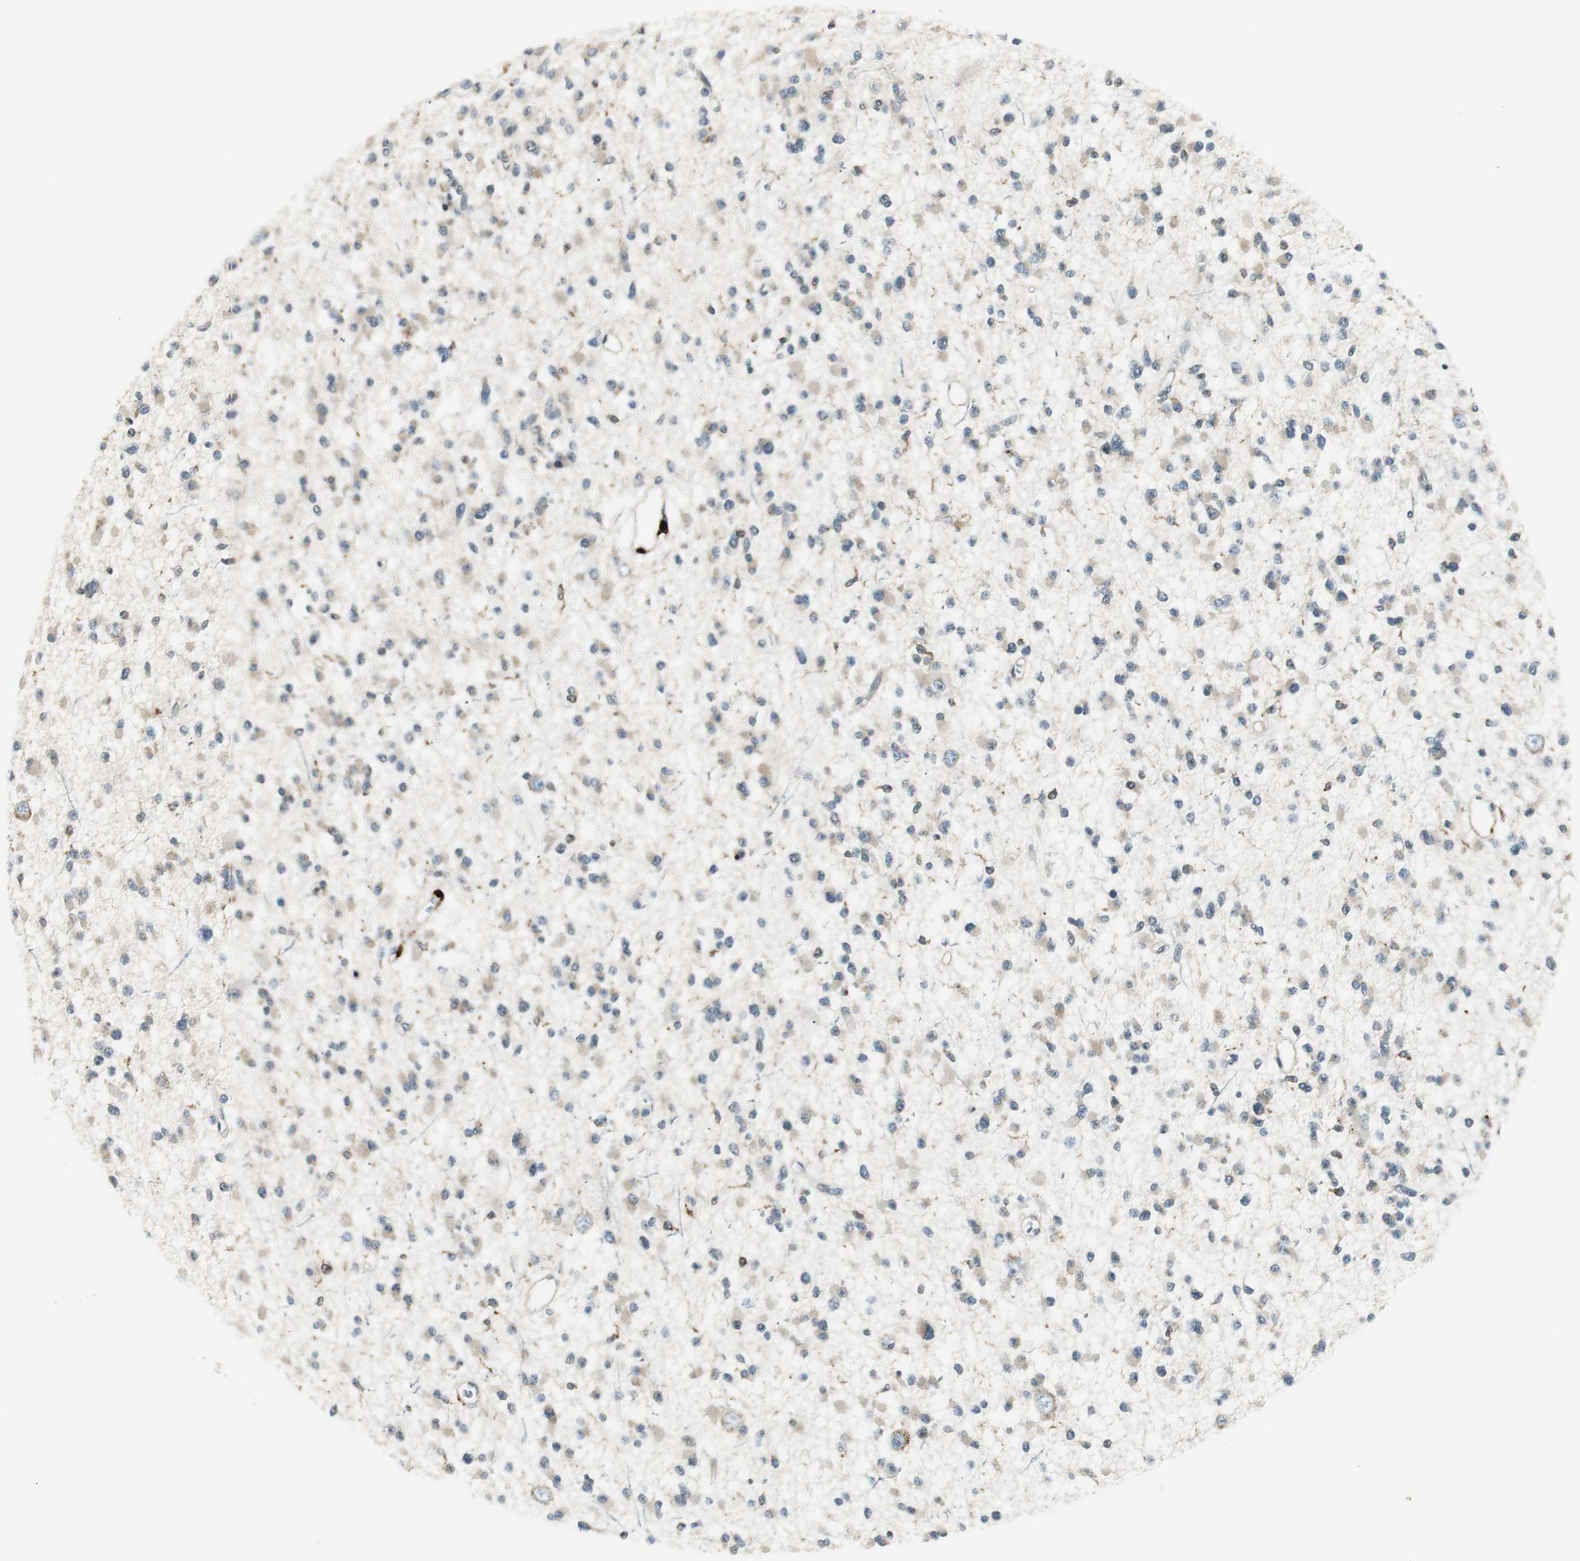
{"staining": {"intensity": "weak", "quantity": "<25%", "location": "cytoplasmic/membranous"}, "tissue": "glioma", "cell_type": "Tumor cells", "image_type": "cancer", "snomed": [{"axis": "morphology", "description": "Glioma, malignant, Low grade"}, {"axis": "topography", "description": "Brain"}], "caption": "High magnification brightfield microscopy of malignant glioma (low-grade) stained with DAB (brown) and counterstained with hematoxylin (blue): tumor cells show no significant expression.", "gene": "NCK1", "patient": {"sex": "female", "age": 22}}